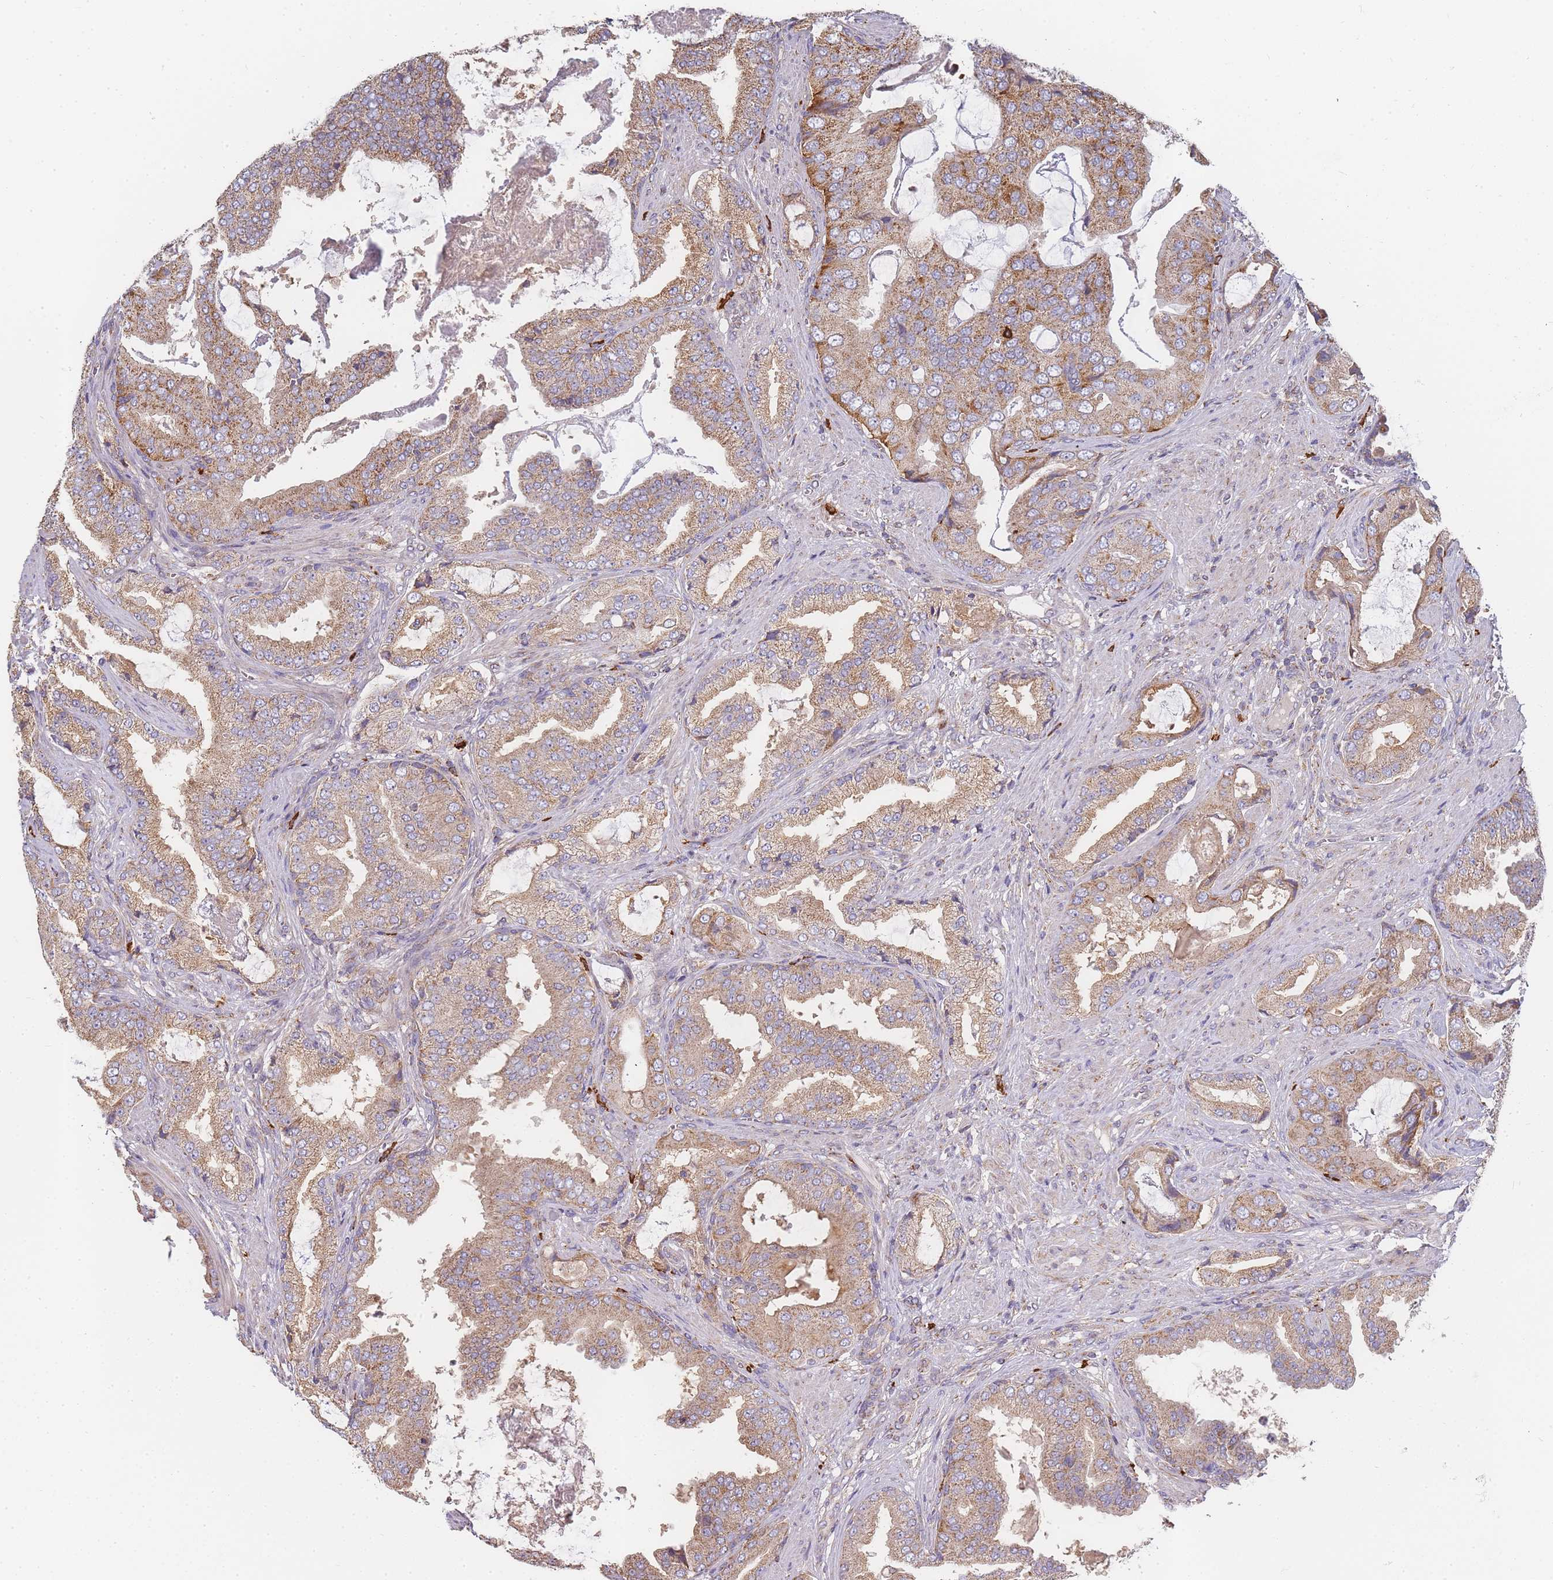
{"staining": {"intensity": "moderate", "quantity": ">75%", "location": "cytoplasmic/membranous"}, "tissue": "prostate cancer", "cell_type": "Tumor cells", "image_type": "cancer", "snomed": [{"axis": "morphology", "description": "Adenocarcinoma, High grade"}, {"axis": "topography", "description": "Prostate"}], "caption": "A medium amount of moderate cytoplasmic/membranous positivity is identified in approximately >75% of tumor cells in prostate high-grade adenocarcinoma tissue. (Brightfield microscopy of DAB IHC at high magnification).", "gene": "ADCY9", "patient": {"sex": "male", "age": 68}}